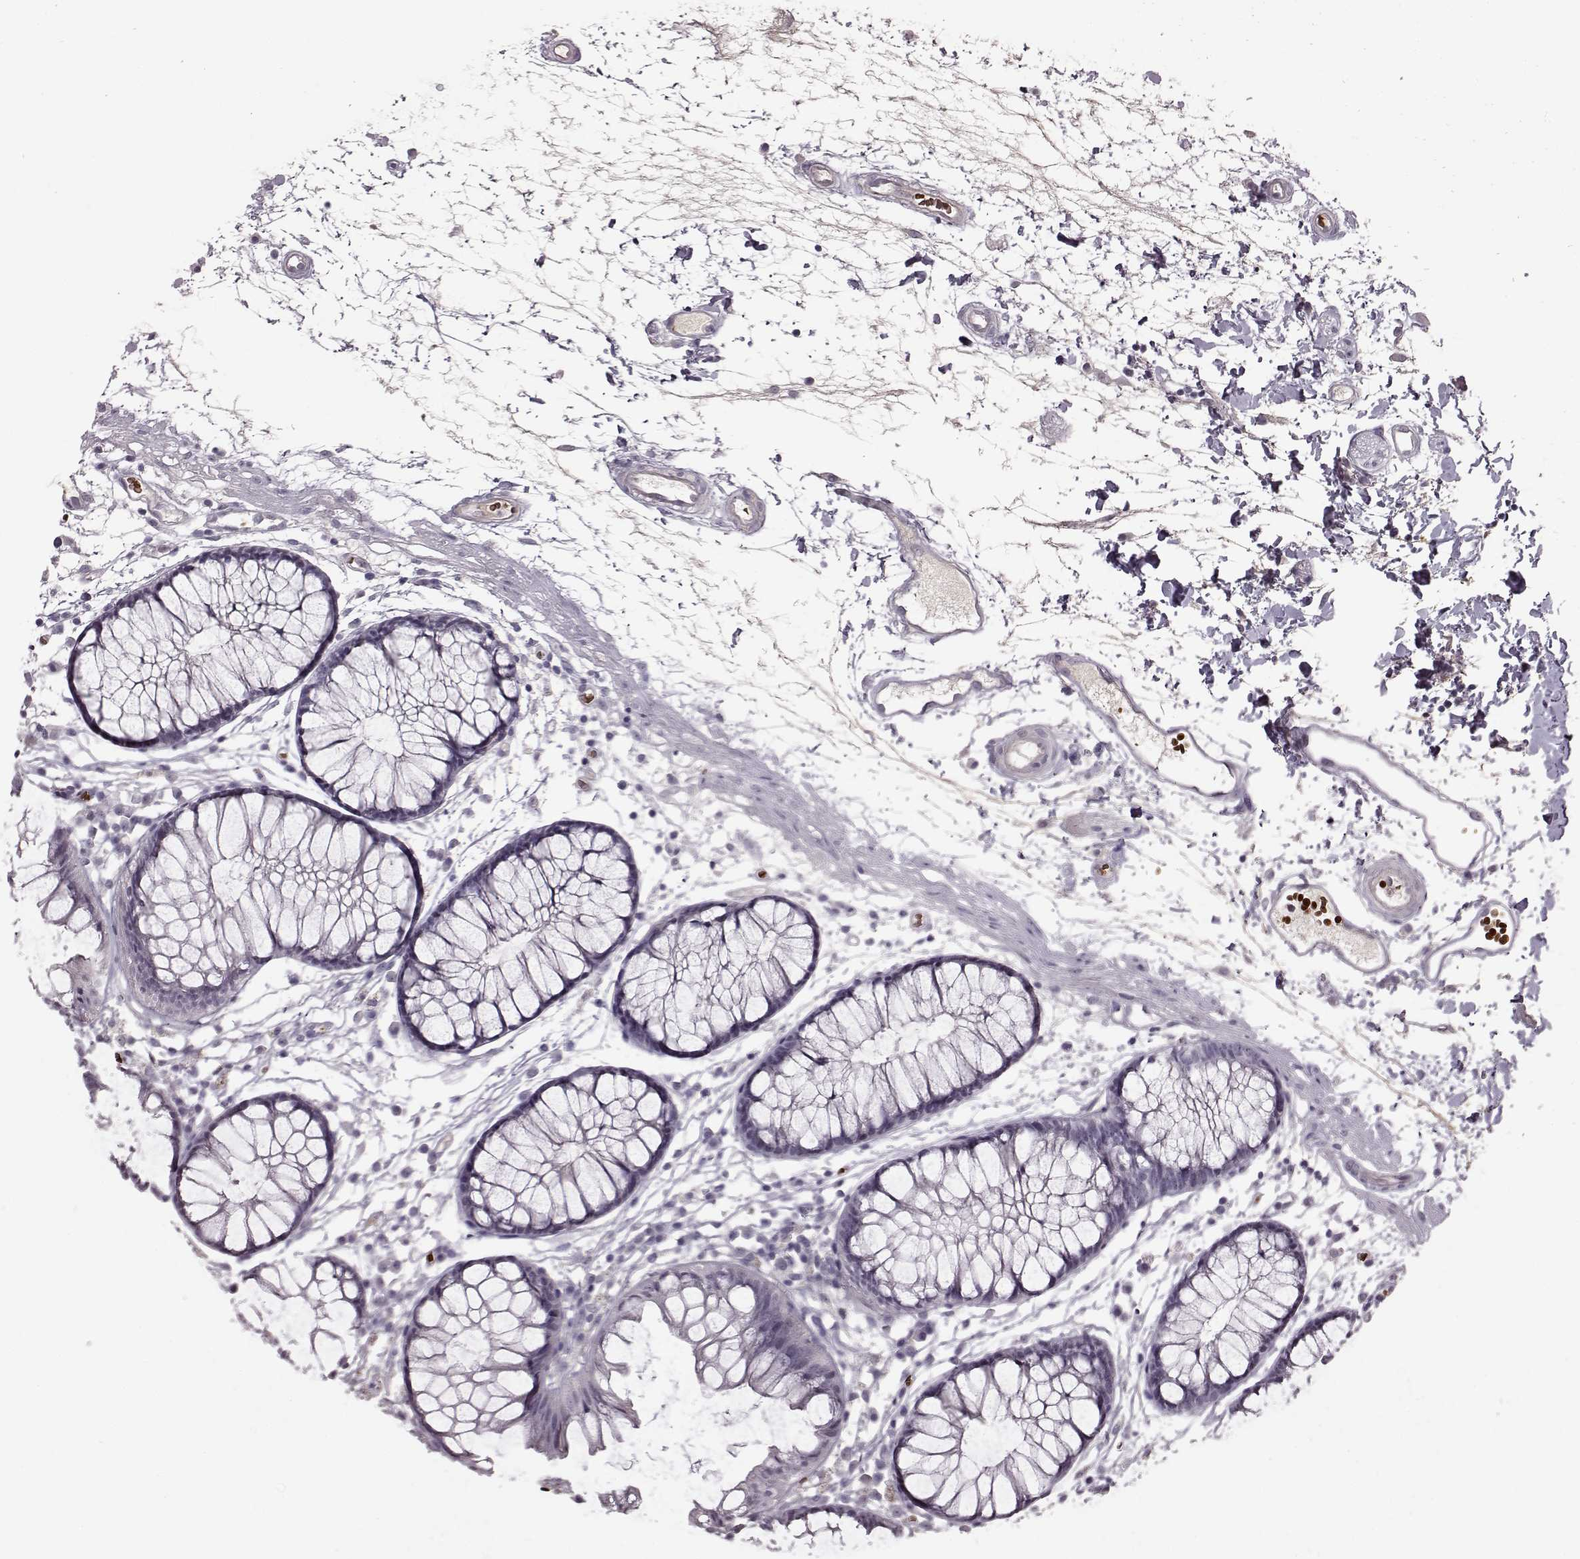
{"staining": {"intensity": "negative", "quantity": "none", "location": "none"}, "tissue": "colon", "cell_type": "Endothelial cells", "image_type": "normal", "snomed": [{"axis": "morphology", "description": "Normal tissue, NOS"}, {"axis": "morphology", "description": "Adenocarcinoma, NOS"}, {"axis": "topography", "description": "Colon"}], "caption": "The micrograph demonstrates no staining of endothelial cells in normal colon.", "gene": "PROP1", "patient": {"sex": "male", "age": 65}}